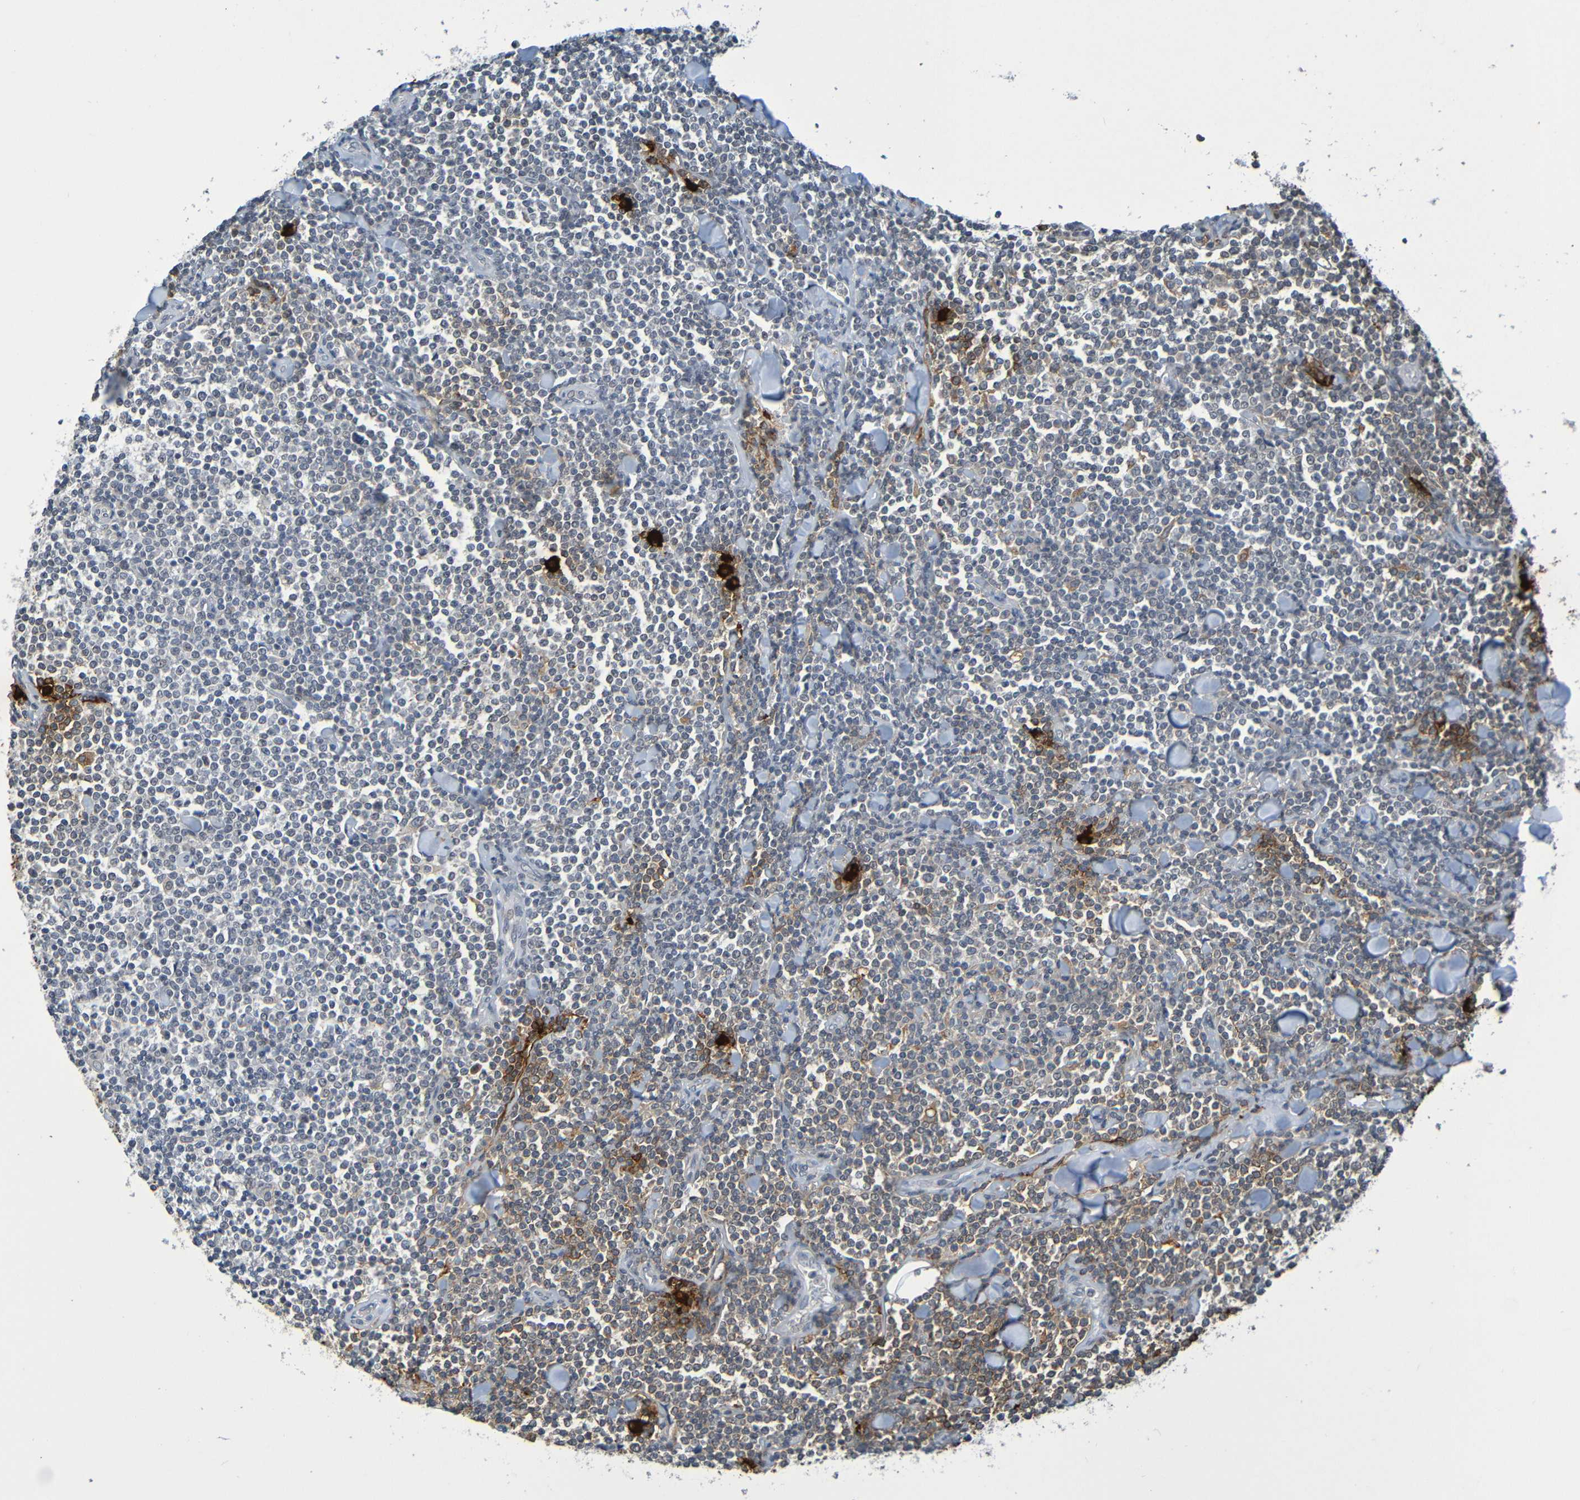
{"staining": {"intensity": "moderate", "quantity": "<25%", "location": "cytoplasmic/membranous"}, "tissue": "lymphoma", "cell_type": "Tumor cells", "image_type": "cancer", "snomed": [{"axis": "morphology", "description": "Malignant lymphoma, non-Hodgkin's type, Low grade"}, {"axis": "topography", "description": "Soft tissue"}], "caption": "Low-grade malignant lymphoma, non-Hodgkin's type stained for a protein (brown) shows moderate cytoplasmic/membranous positive expression in about <25% of tumor cells.", "gene": "C3AR1", "patient": {"sex": "male", "age": 92}}